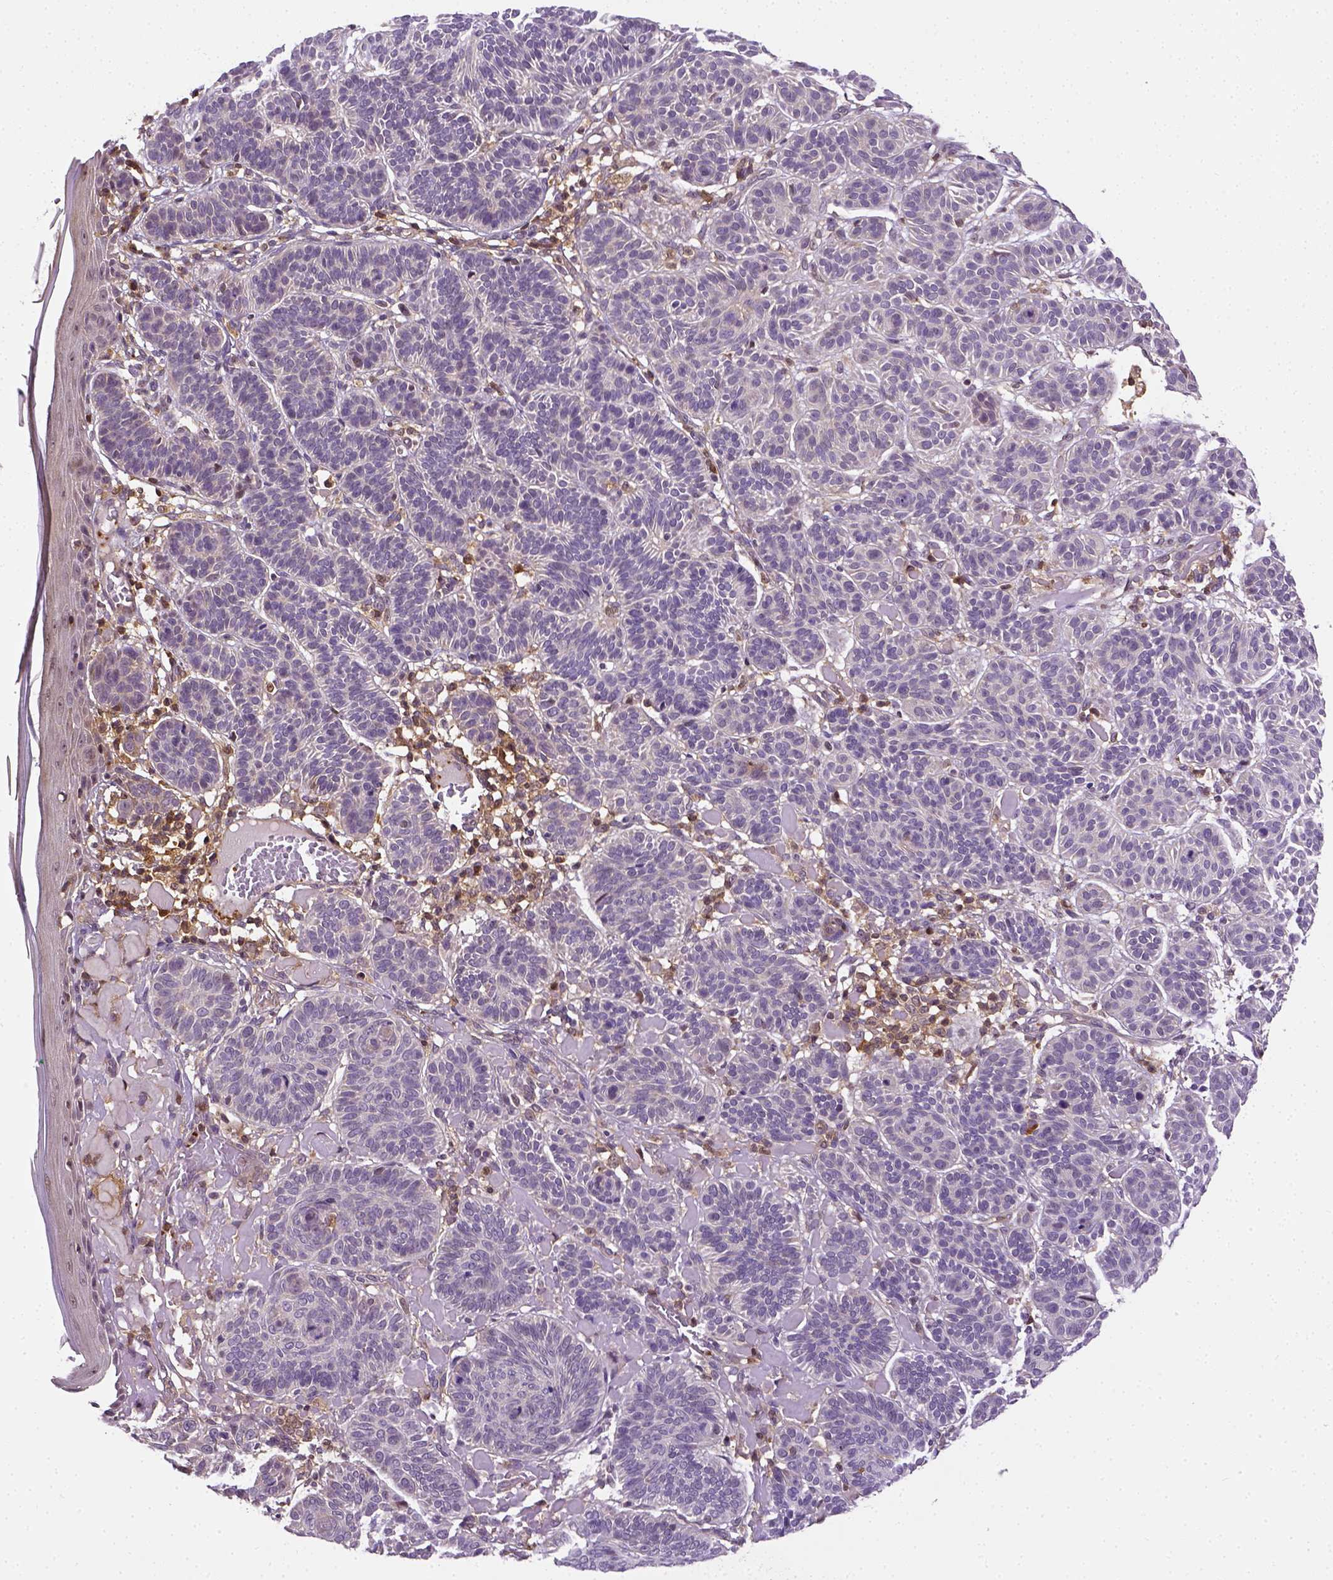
{"staining": {"intensity": "negative", "quantity": "none", "location": "none"}, "tissue": "skin cancer", "cell_type": "Tumor cells", "image_type": "cancer", "snomed": [{"axis": "morphology", "description": "Basal cell carcinoma"}, {"axis": "topography", "description": "Skin"}], "caption": "Skin cancer (basal cell carcinoma) was stained to show a protein in brown. There is no significant expression in tumor cells.", "gene": "MATK", "patient": {"sex": "male", "age": 85}}